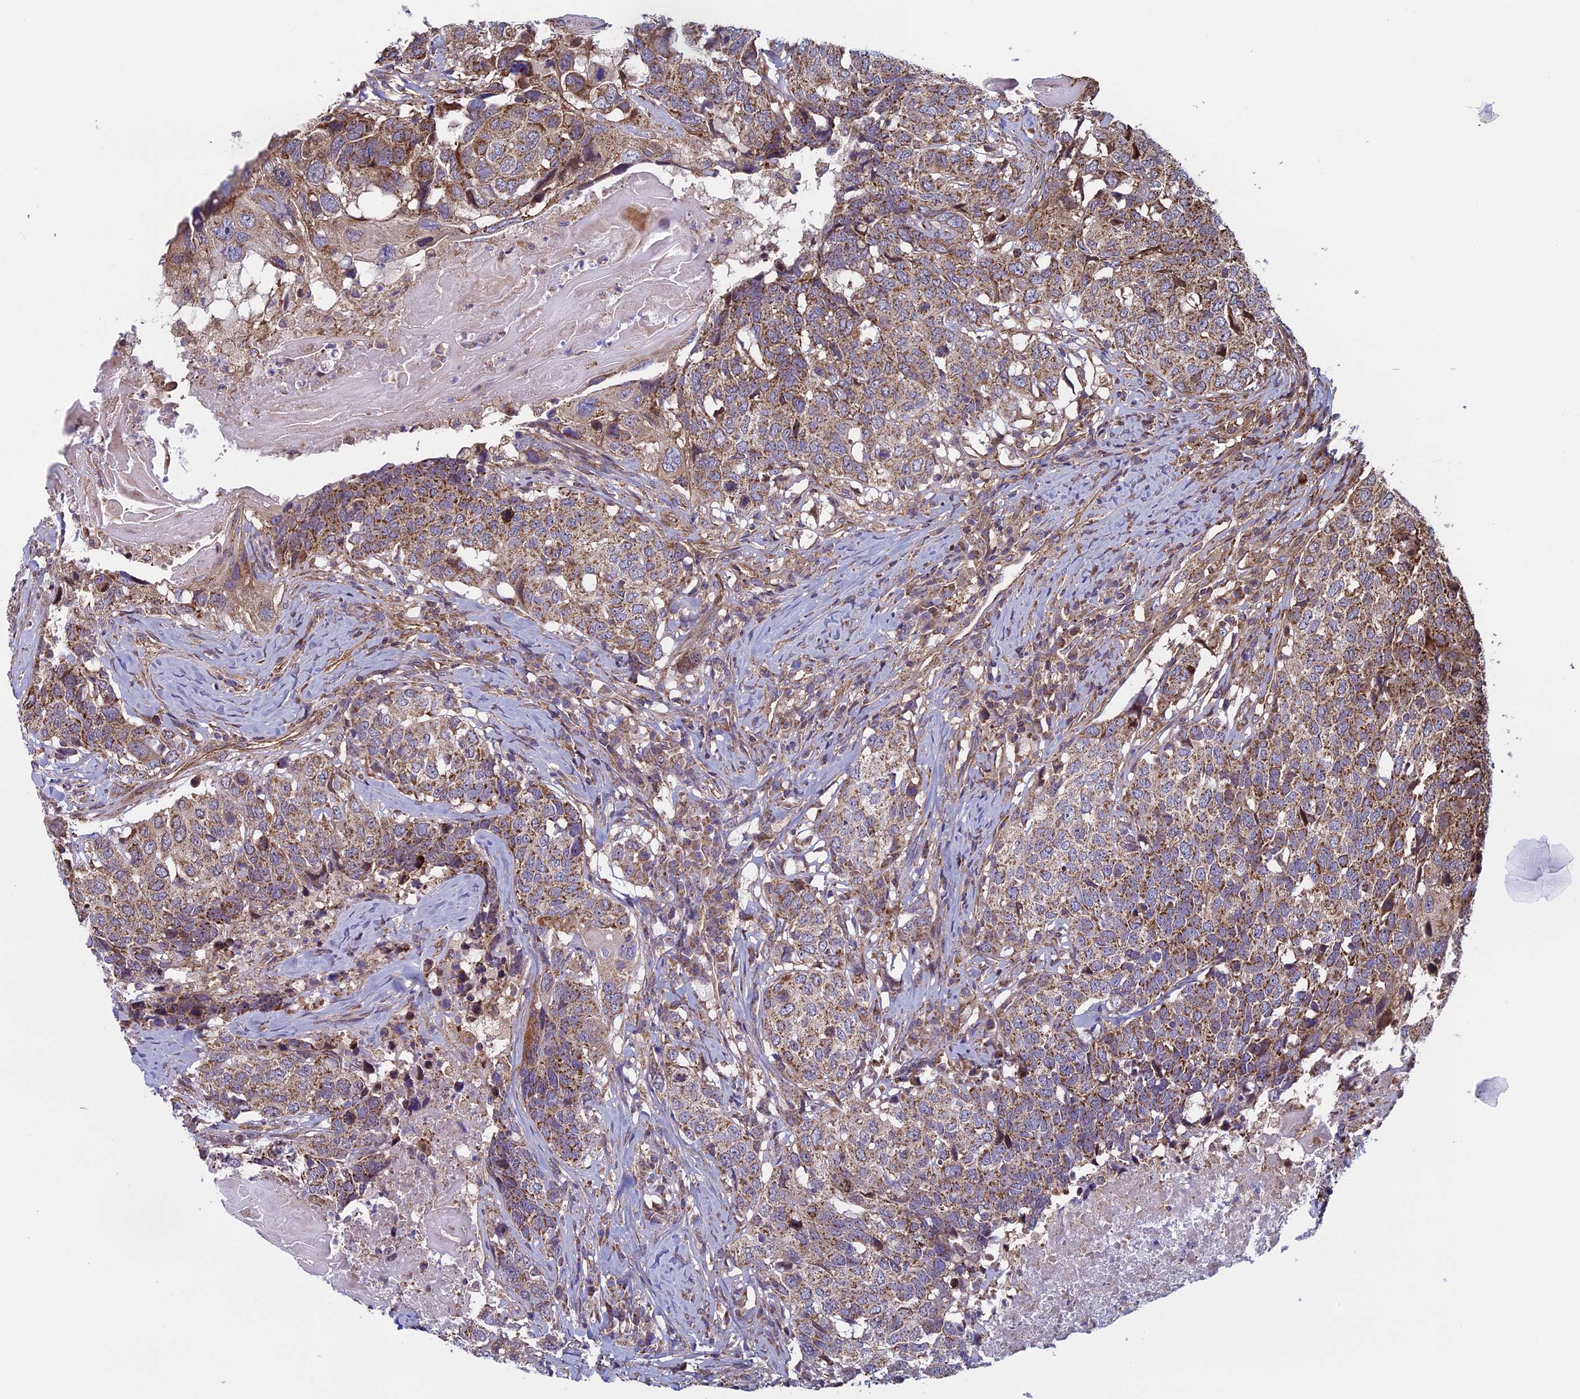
{"staining": {"intensity": "moderate", "quantity": ">75%", "location": "cytoplasmic/membranous"}, "tissue": "head and neck cancer", "cell_type": "Tumor cells", "image_type": "cancer", "snomed": [{"axis": "morphology", "description": "Squamous cell carcinoma, NOS"}, {"axis": "topography", "description": "Head-Neck"}], "caption": "IHC micrograph of squamous cell carcinoma (head and neck) stained for a protein (brown), which exhibits medium levels of moderate cytoplasmic/membranous positivity in about >75% of tumor cells.", "gene": "CCDC8", "patient": {"sex": "male", "age": 66}}